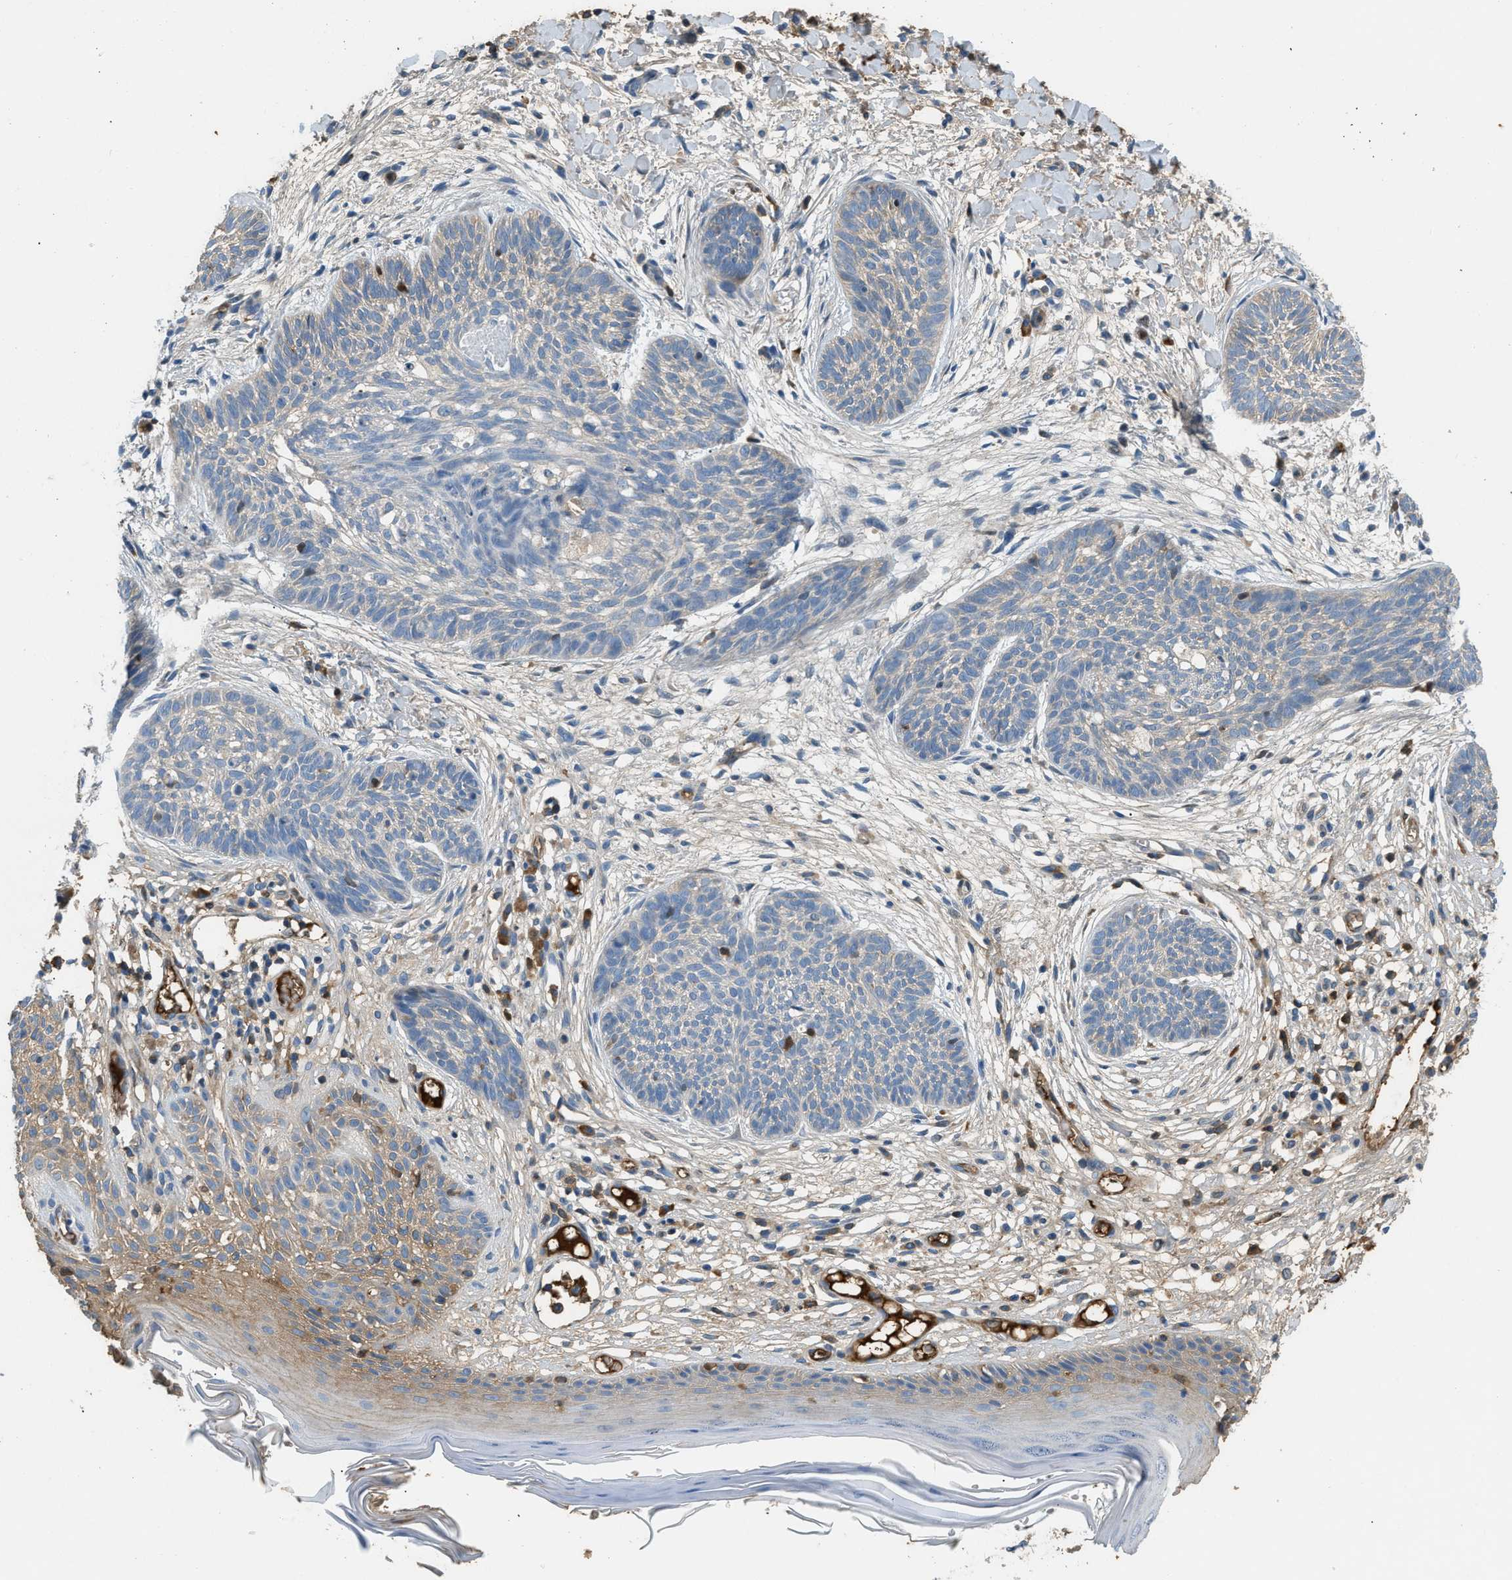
{"staining": {"intensity": "weak", "quantity": "25%-75%", "location": "cytoplasmic/membranous"}, "tissue": "skin cancer", "cell_type": "Tumor cells", "image_type": "cancer", "snomed": [{"axis": "morphology", "description": "Basal cell carcinoma"}, {"axis": "topography", "description": "Skin"}], "caption": "Immunohistochemical staining of skin basal cell carcinoma demonstrates low levels of weak cytoplasmic/membranous protein staining in about 25%-75% of tumor cells.", "gene": "STC1", "patient": {"sex": "female", "age": 59}}